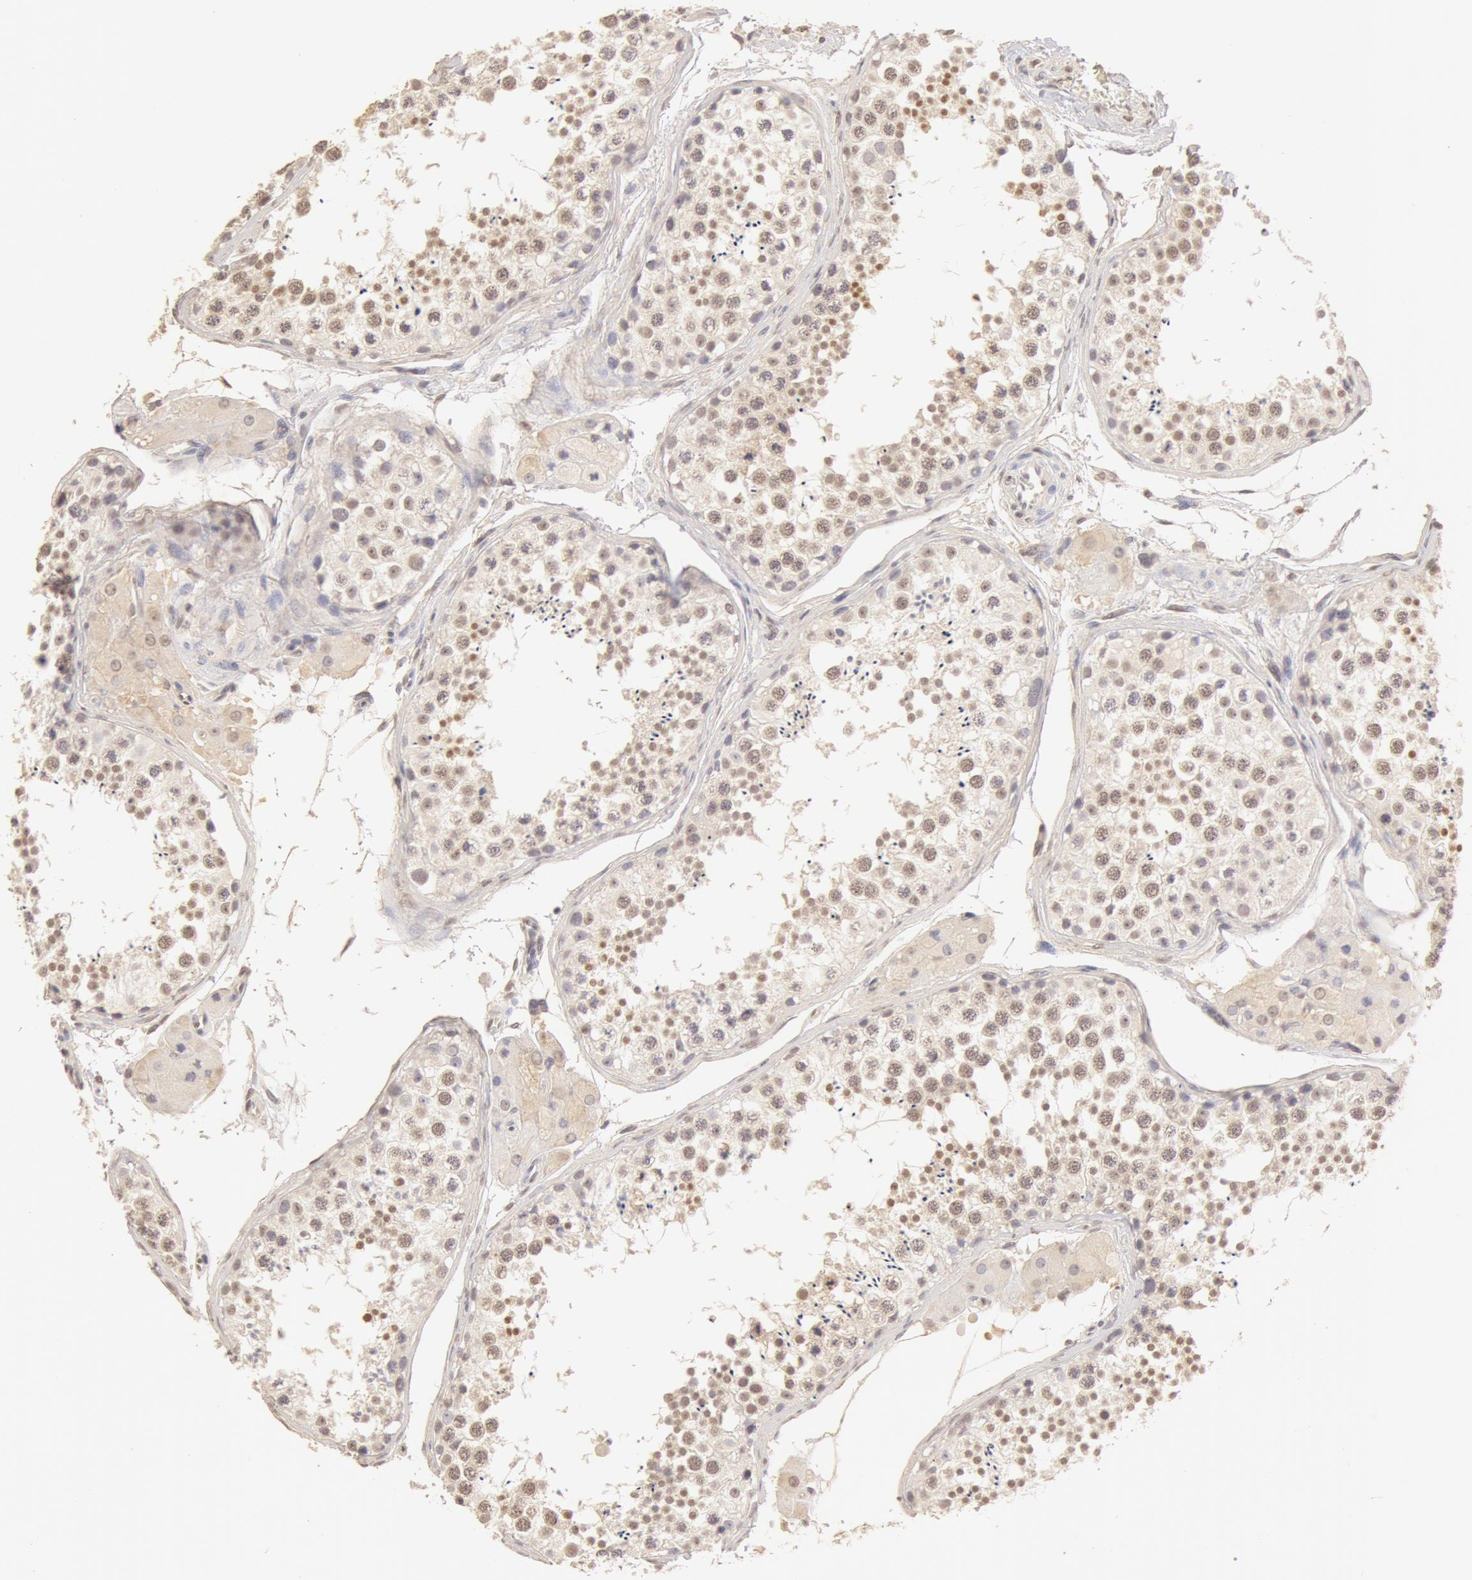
{"staining": {"intensity": "moderate", "quantity": ">75%", "location": "cytoplasmic/membranous,nuclear"}, "tissue": "testis", "cell_type": "Cells in seminiferous ducts", "image_type": "normal", "snomed": [{"axis": "morphology", "description": "Normal tissue, NOS"}, {"axis": "topography", "description": "Testis"}], "caption": "High-power microscopy captured an immunohistochemistry (IHC) image of normal testis, revealing moderate cytoplasmic/membranous,nuclear expression in about >75% of cells in seminiferous ducts. (Stains: DAB (3,3'-diaminobenzidine) in brown, nuclei in blue, Microscopy: brightfield microscopy at high magnification).", "gene": "SNRNP70", "patient": {"sex": "male", "age": 57}}